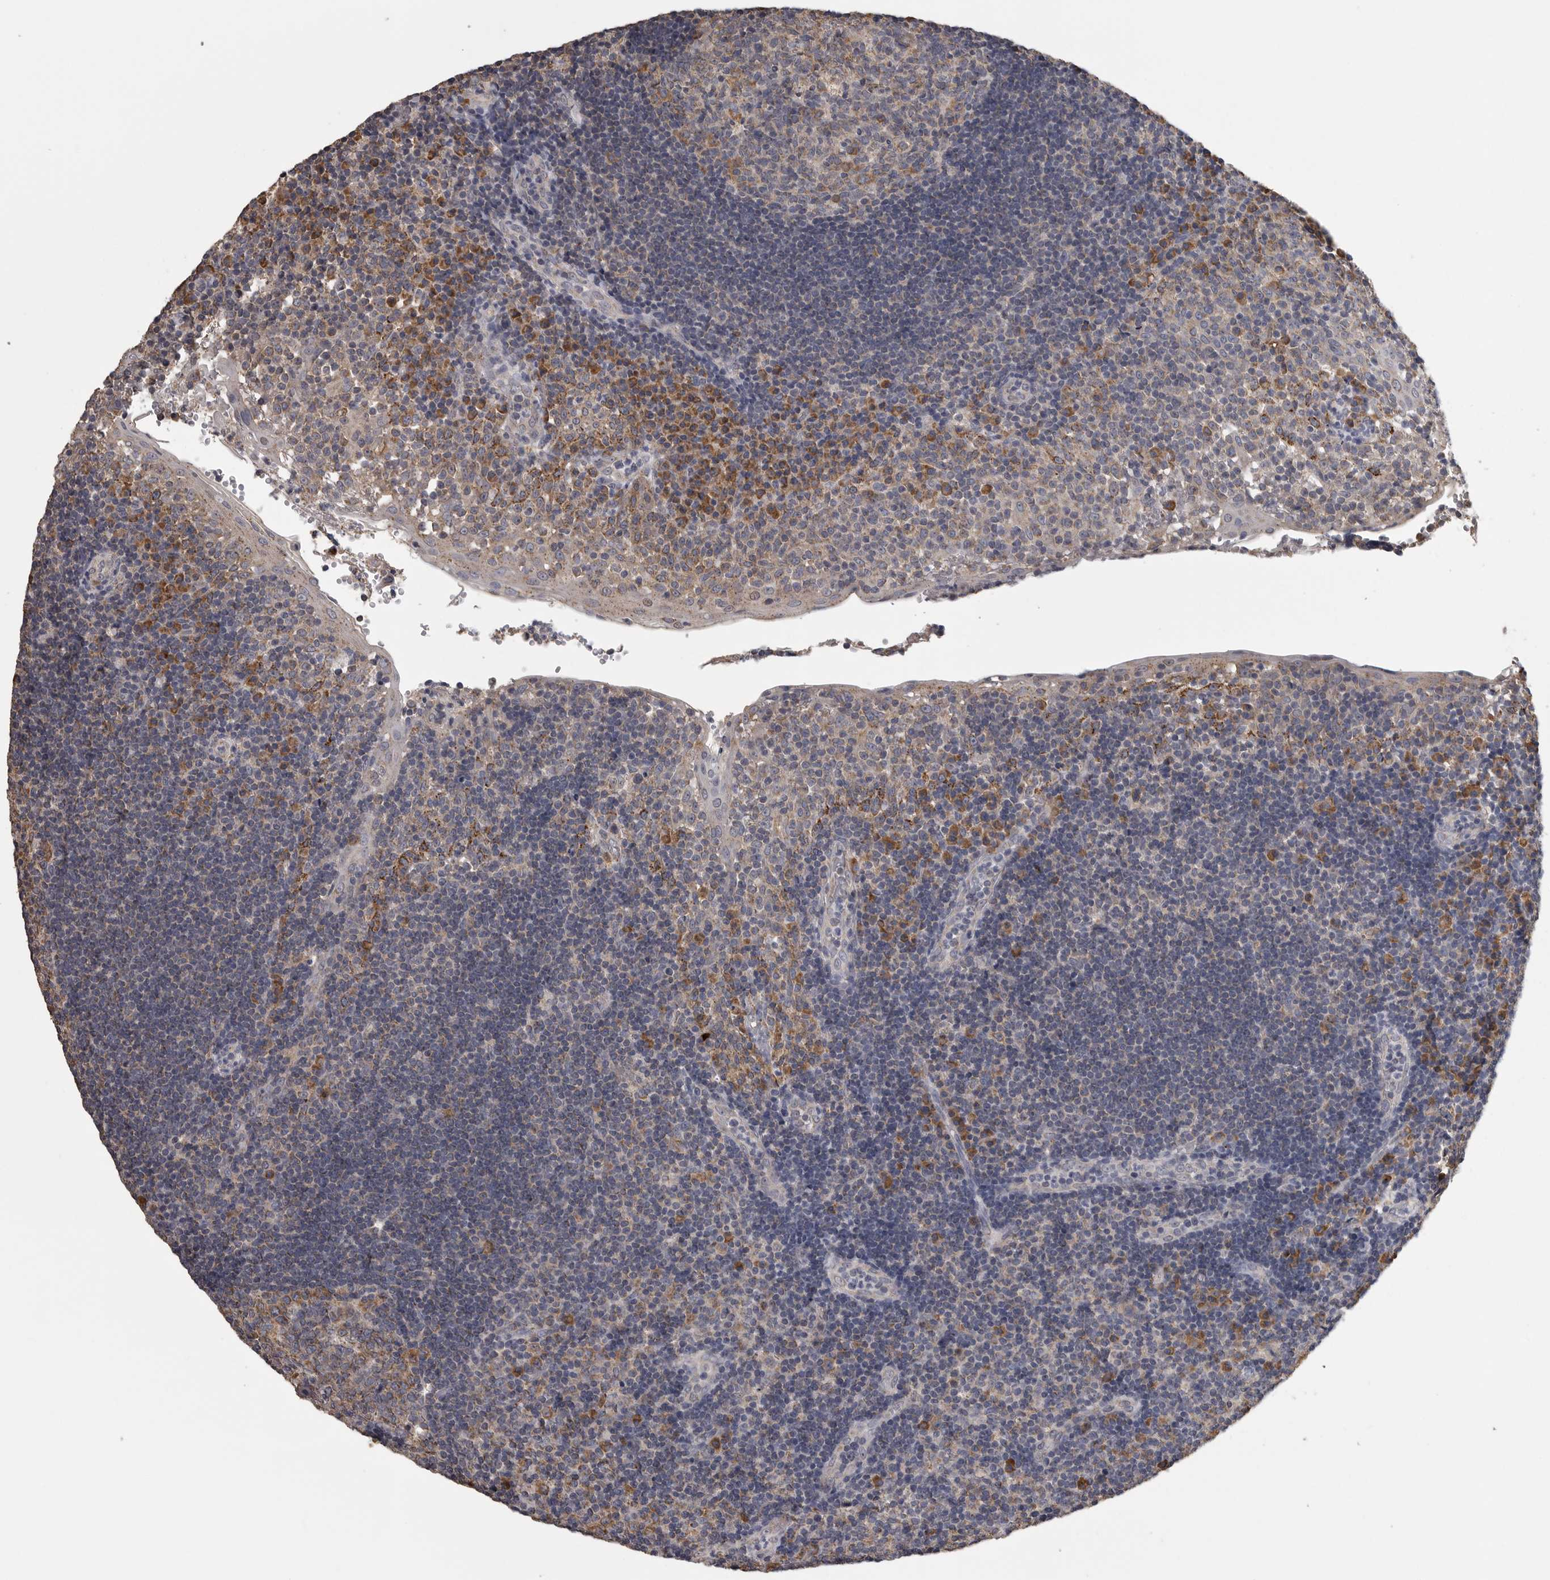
{"staining": {"intensity": "weak", "quantity": ">75%", "location": "cytoplasmic/membranous"}, "tissue": "tonsil", "cell_type": "Germinal center cells", "image_type": "normal", "snomed": [{"axis": "morphology", "description": "Normal tissue, NOS"}, {"axis": "topography", "description": "Tonsil"}], "caption": "IHC micrograph of benign tonsil stained for a protein (brown), which reveals low levels of weak cytoplasmic/membranous positivity in approximately >75% of germinal center cells.", "gene": "FRK", "patient": {"sex": "female", "age": 40}}